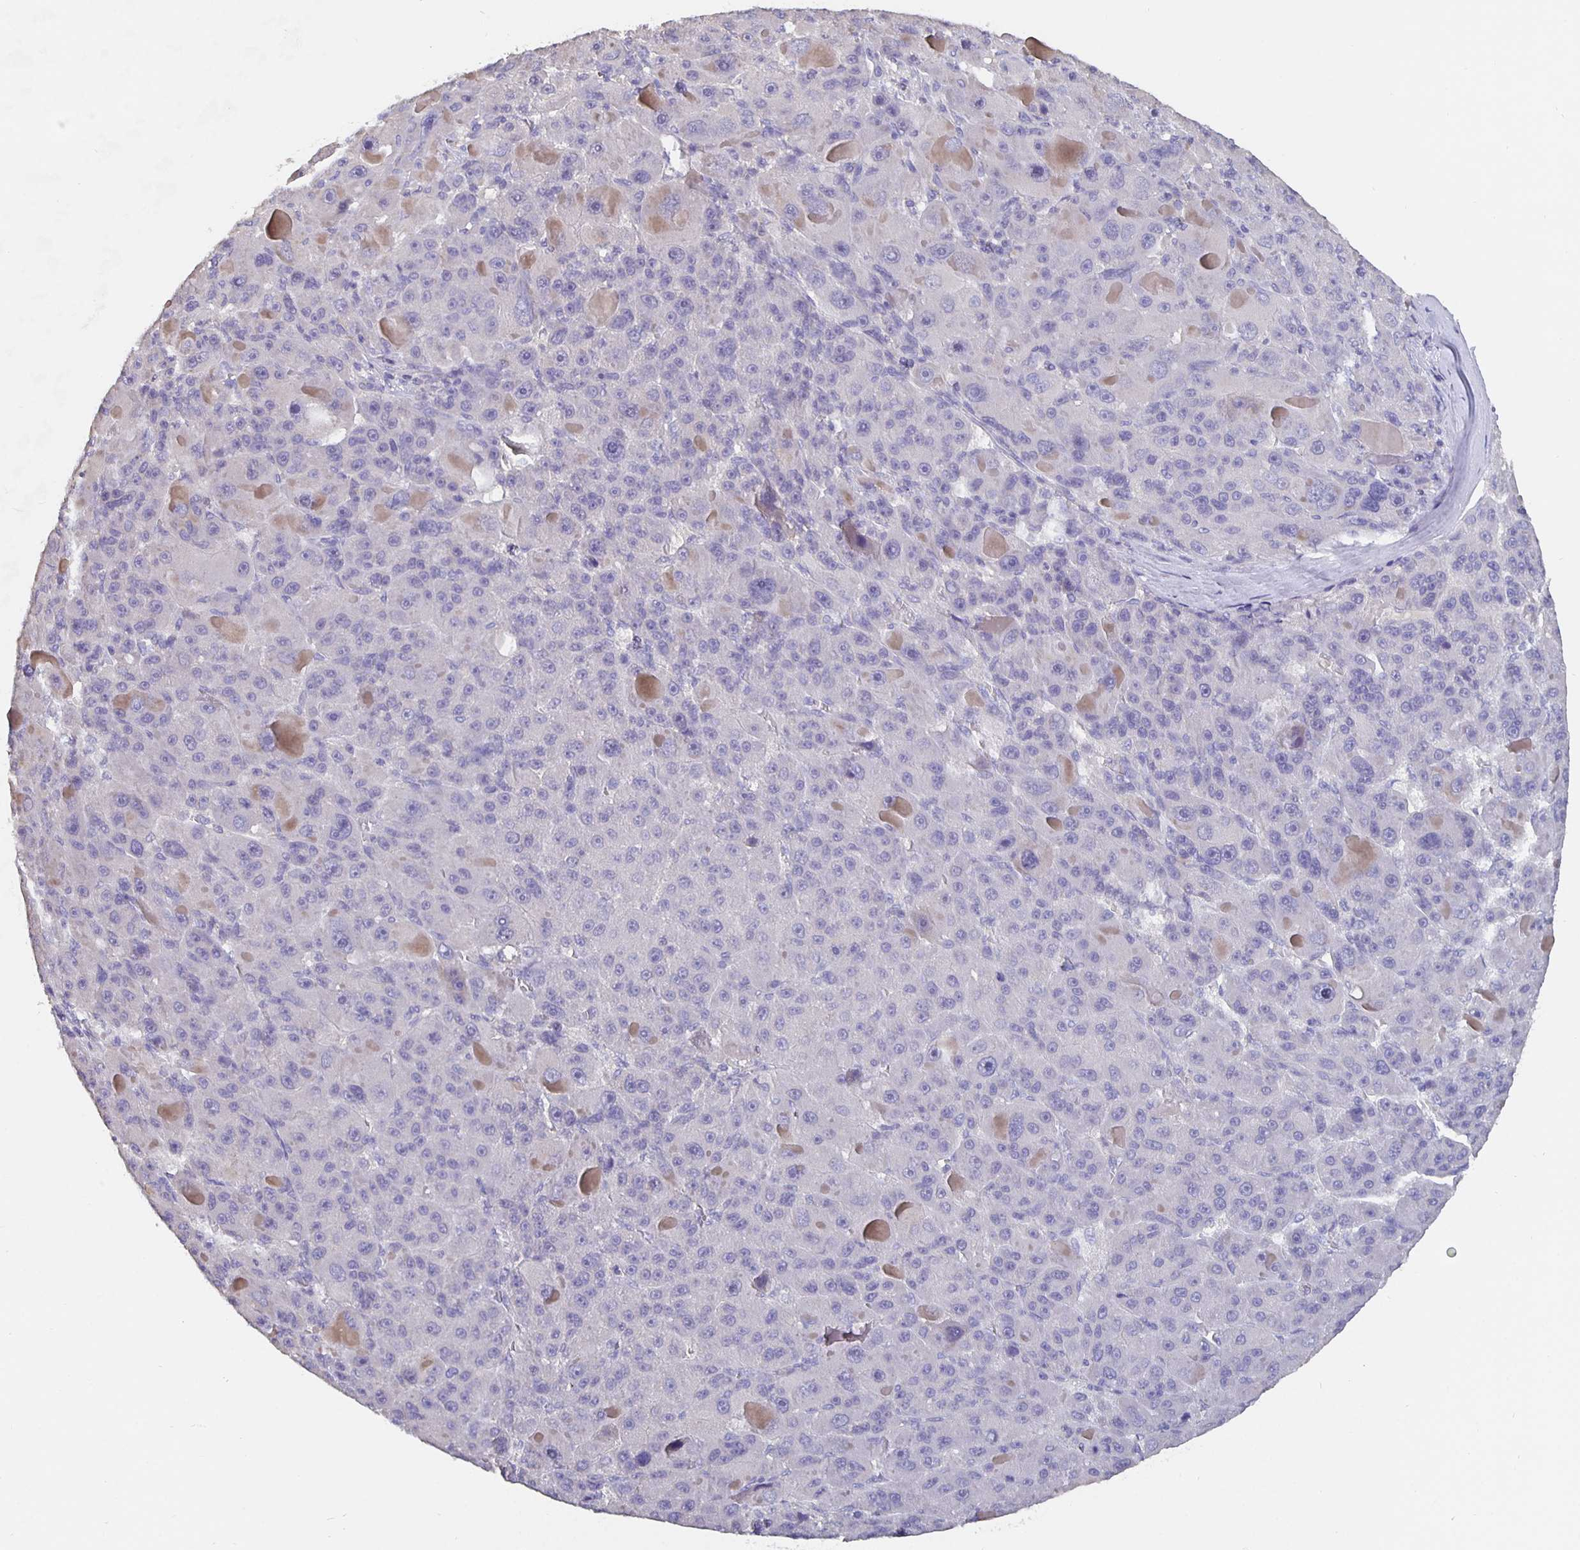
{"staining": {"intensity": "negative", "quantity": "none", "location": "none"}, "tissue": "liver cancer", "cell_type": "Tumor cells", "image_type": "cancer", "snomed": [{"axis": "morphology", "description": "Carcinoma, Hepatocellular, NOS"}, {"axis": "topography", "description": "Liver"}], "caption": "IHC histopathology image of neoplastic tissue: liver hepatocellular carcinoma stained with DAB demonstrates no significant protein staining in tumor cells. (Stains: DAB (3,3'-diaminobenzidine) immunohistochemistry (IHC) with hematoxylin counter stain, Microscopy: brightfield microscopy at high magnification).", "gene": "CFAP74", "patient": {"sex": "male", "age": 76}}